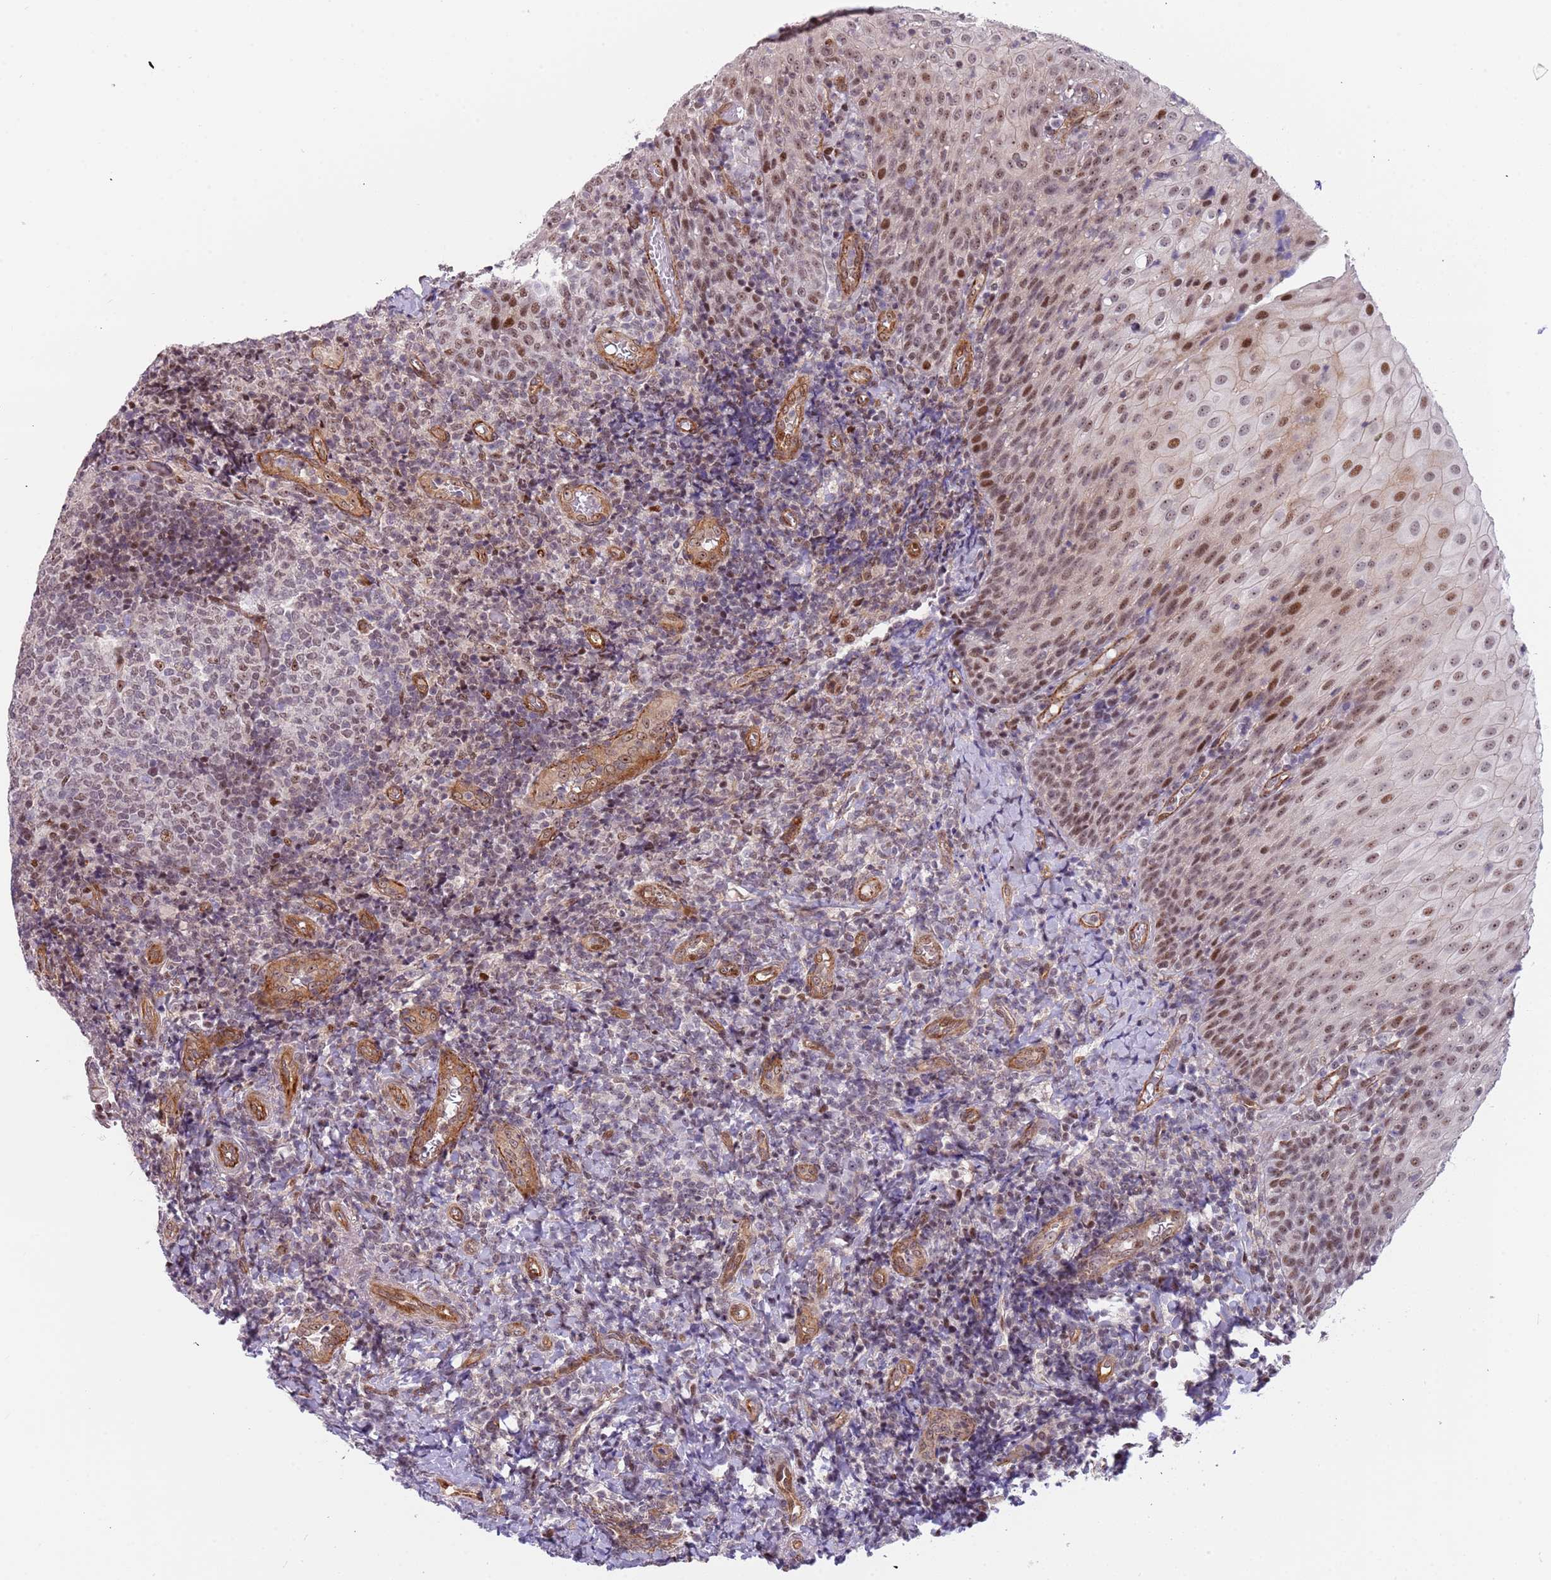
{"staining": {"intensity": "weak", "quantity": "<25%", "location": "nuclear"}, "tissue": "tonsil", "cell_type": "Germinal center cells", "image_type": "normal", "snomed": [{"axis": "morphology", "description": "Normal tissue, NOS"}, {"axis": "topography", "description": "Tonsil"}], "caption": "High power microscopy micrograph of an IHC micrograph of unremarkable tonsil, revealing no significant staining in germinal center cells.", "gene": "LRMDA", "patient": {"sex": "female", "age": 19}}